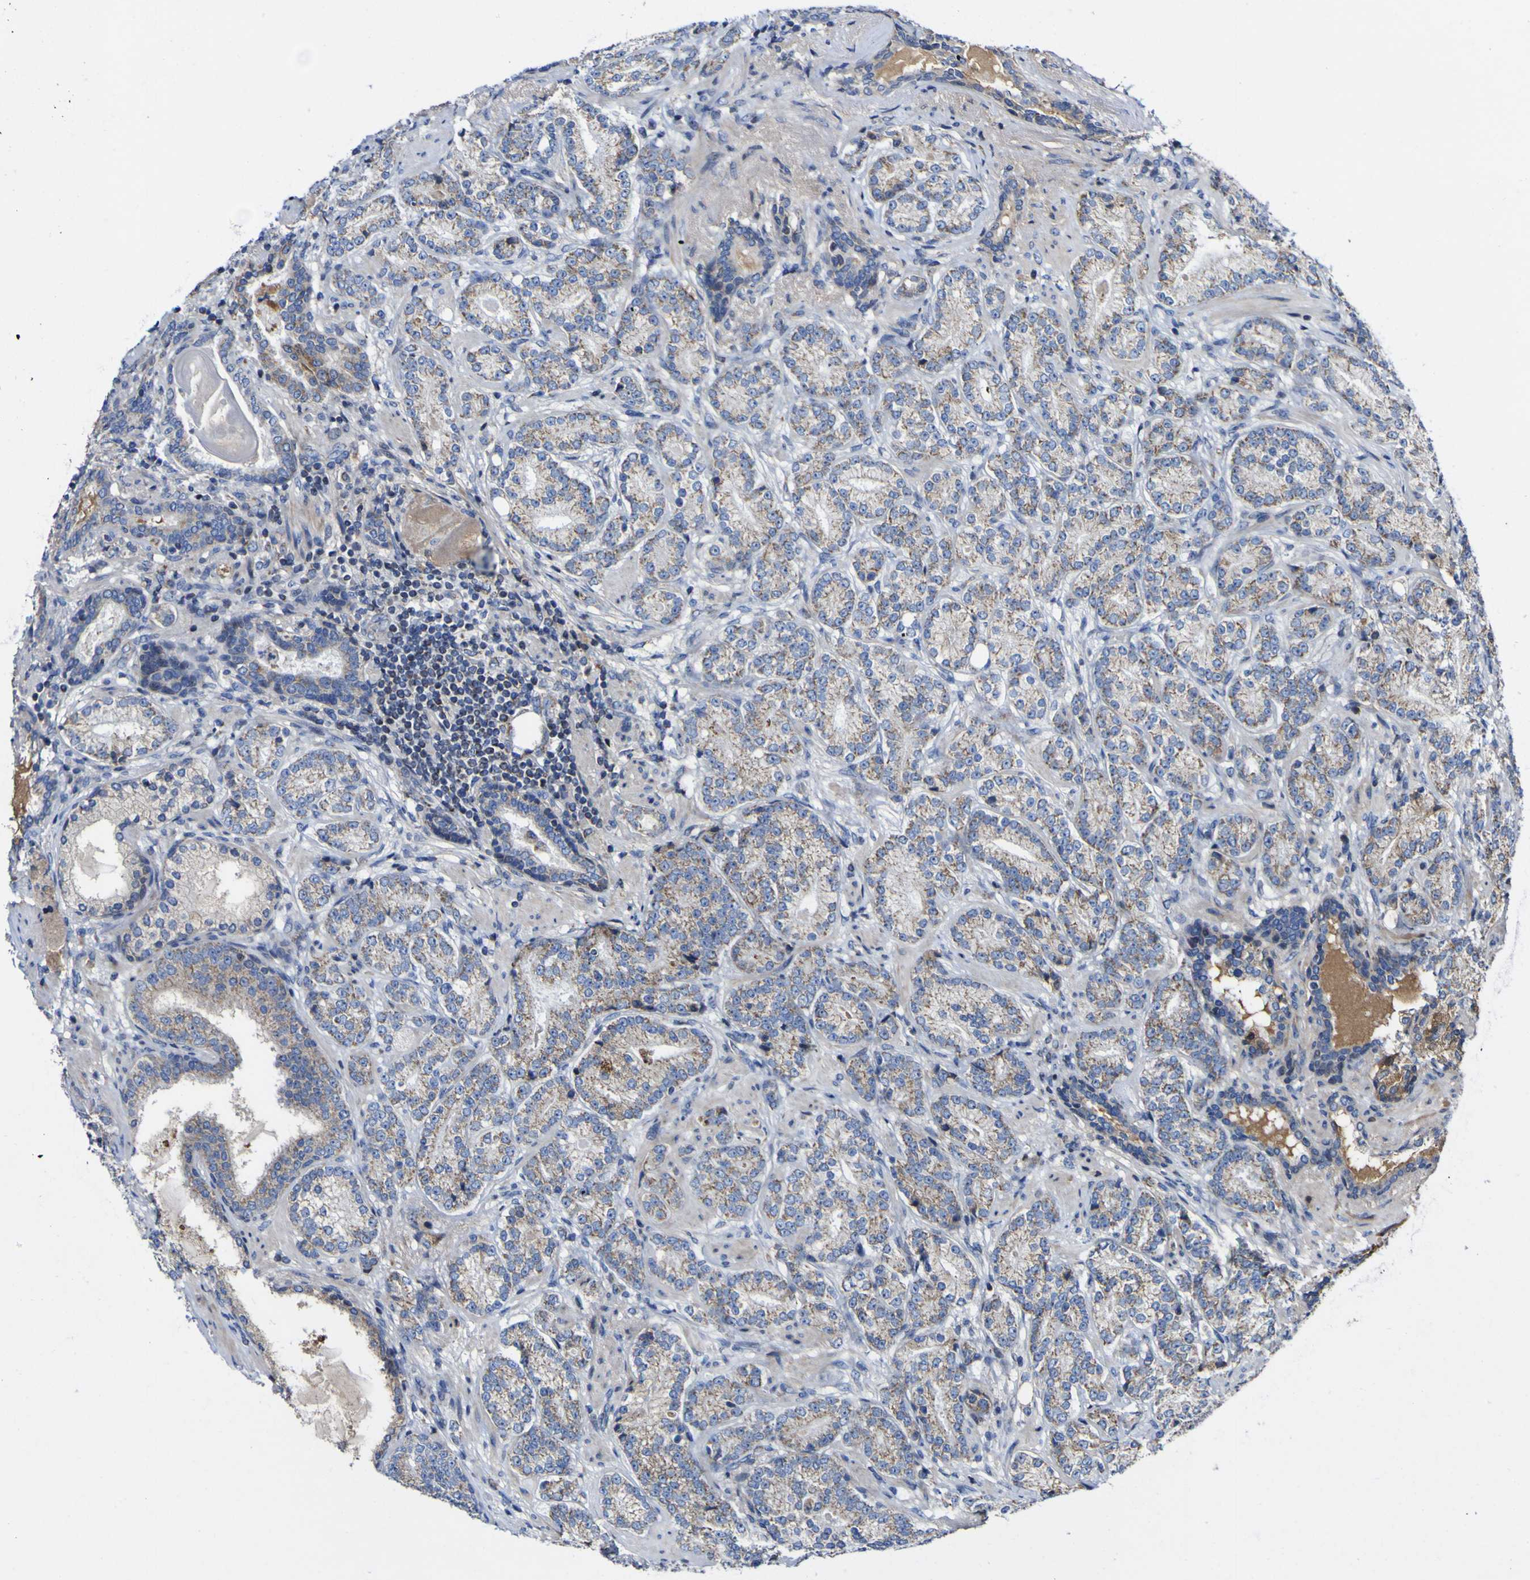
{"staining": {"intensity": "weak", "quantity": "25%-75%", "location": "cytoplasmic/membranous"}, "tissue": "prostate cancer", "cell_type": "Tumor cells", "image_type": "cancer", "snomed": [{"axis": "morphology", "description": "Adenocarcinoma, High grade"}, {"axis": "topography", "description": "Prostate"}], "caption": "Immunohistochemistry of human high-grade adenocarcinoma (prostate) shows low levels of weak cytoplasmic/membranous positivity in about 25%-75% of tumor cells.", "gene": "CCDC90B", "patient": {"sex": "male", "age": 61}}